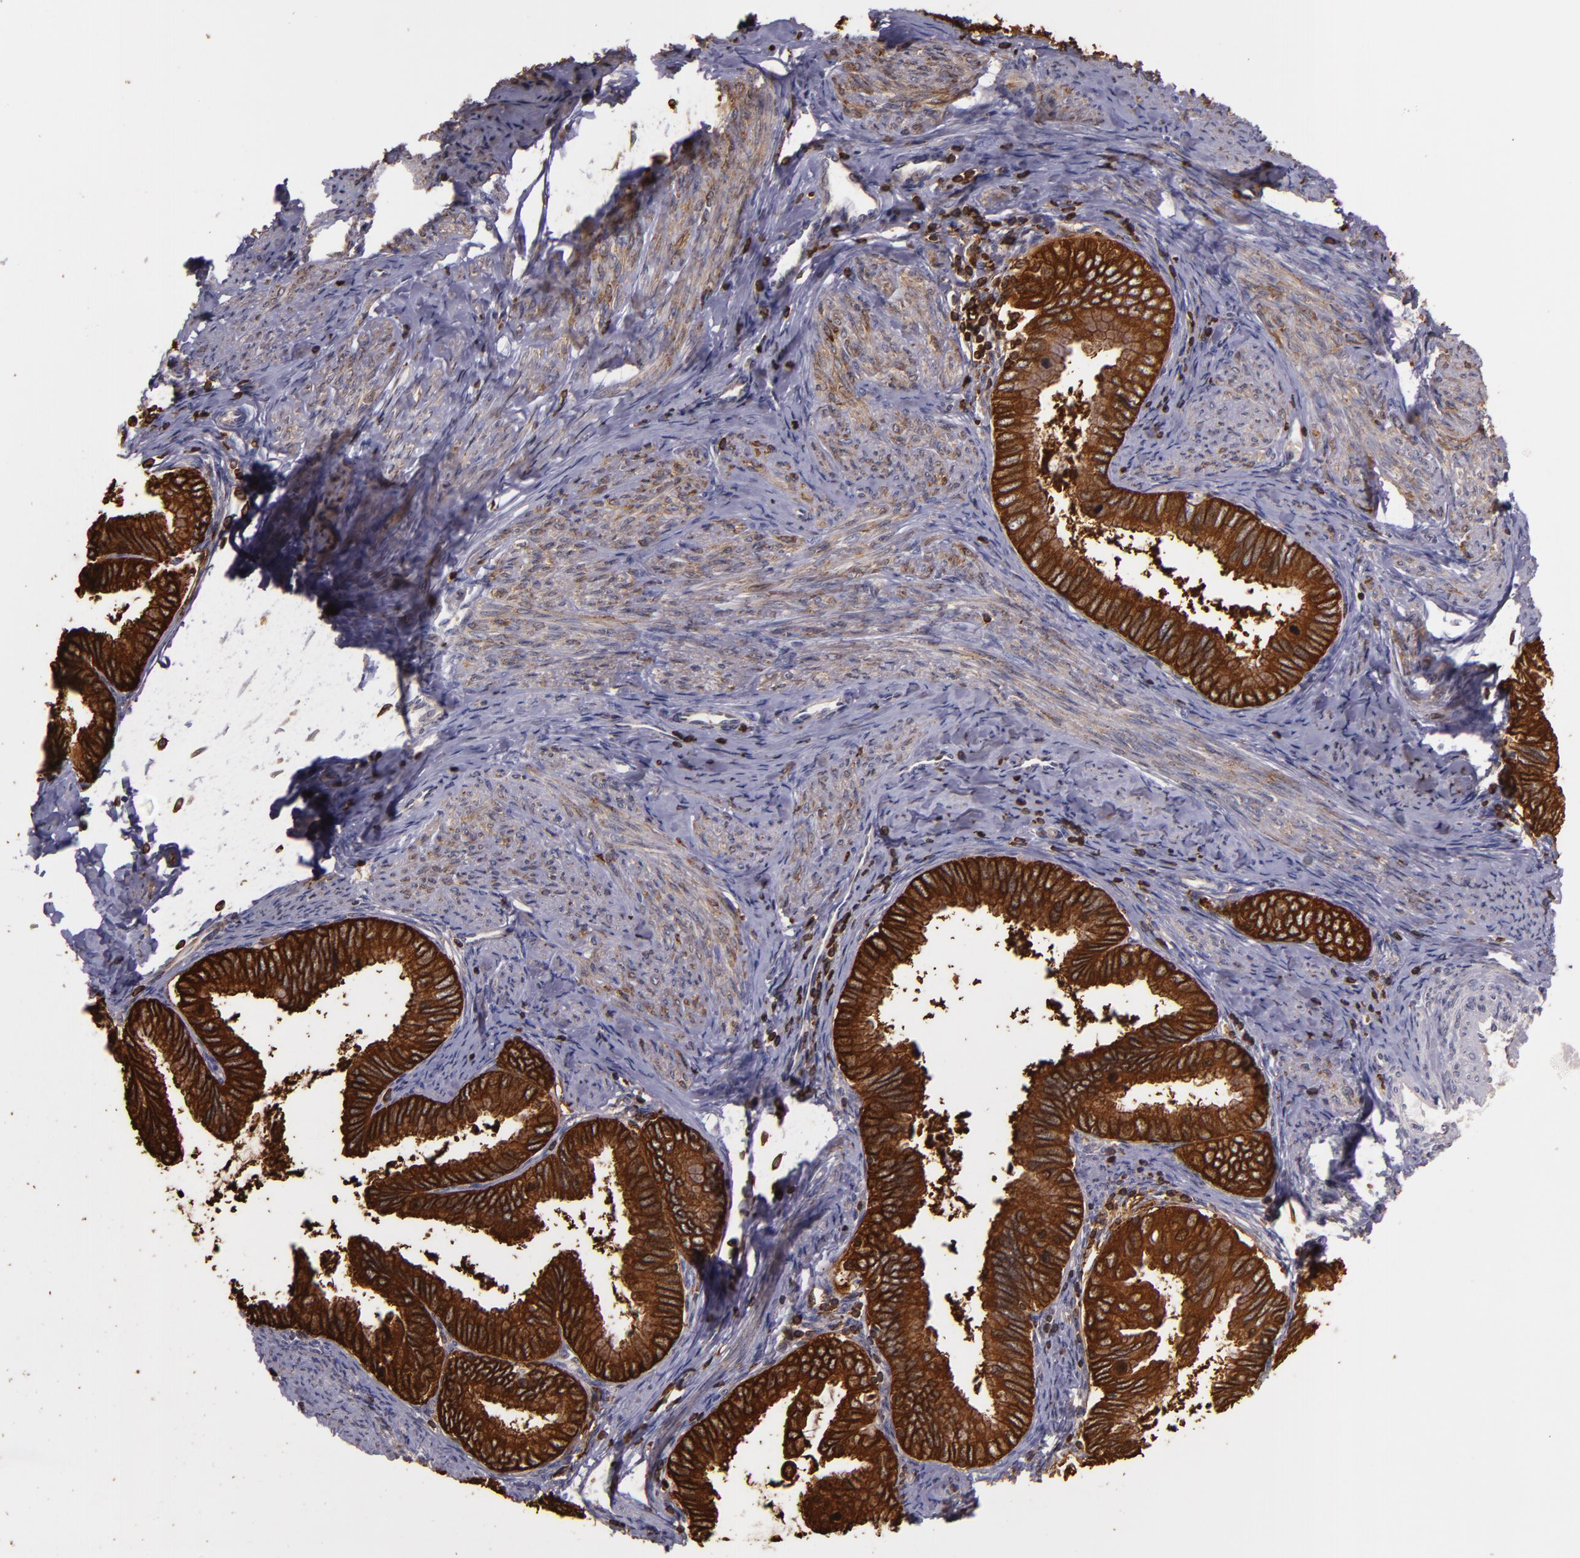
{"staining": {"intensity": "strong", "quantity": ">75%", "location": "cytoplasmic/membranous"}, "tissue": "cervical cancer", "cell_type": "Tumor cells", "image_type": "cancer", "snomed": [{"axis": "morphology", "description": "Adenocarcinoma, NOS"}, {"axis": "topography", "description": "Cervix"}], "caption": "Protein expression analysis of cervical cancer reveals strong cytoplasmic/membranous staining in about >75% of tumor cells.", "gene": "SLC9A3R1", "patient": {"sex": "female", "age": 49}}